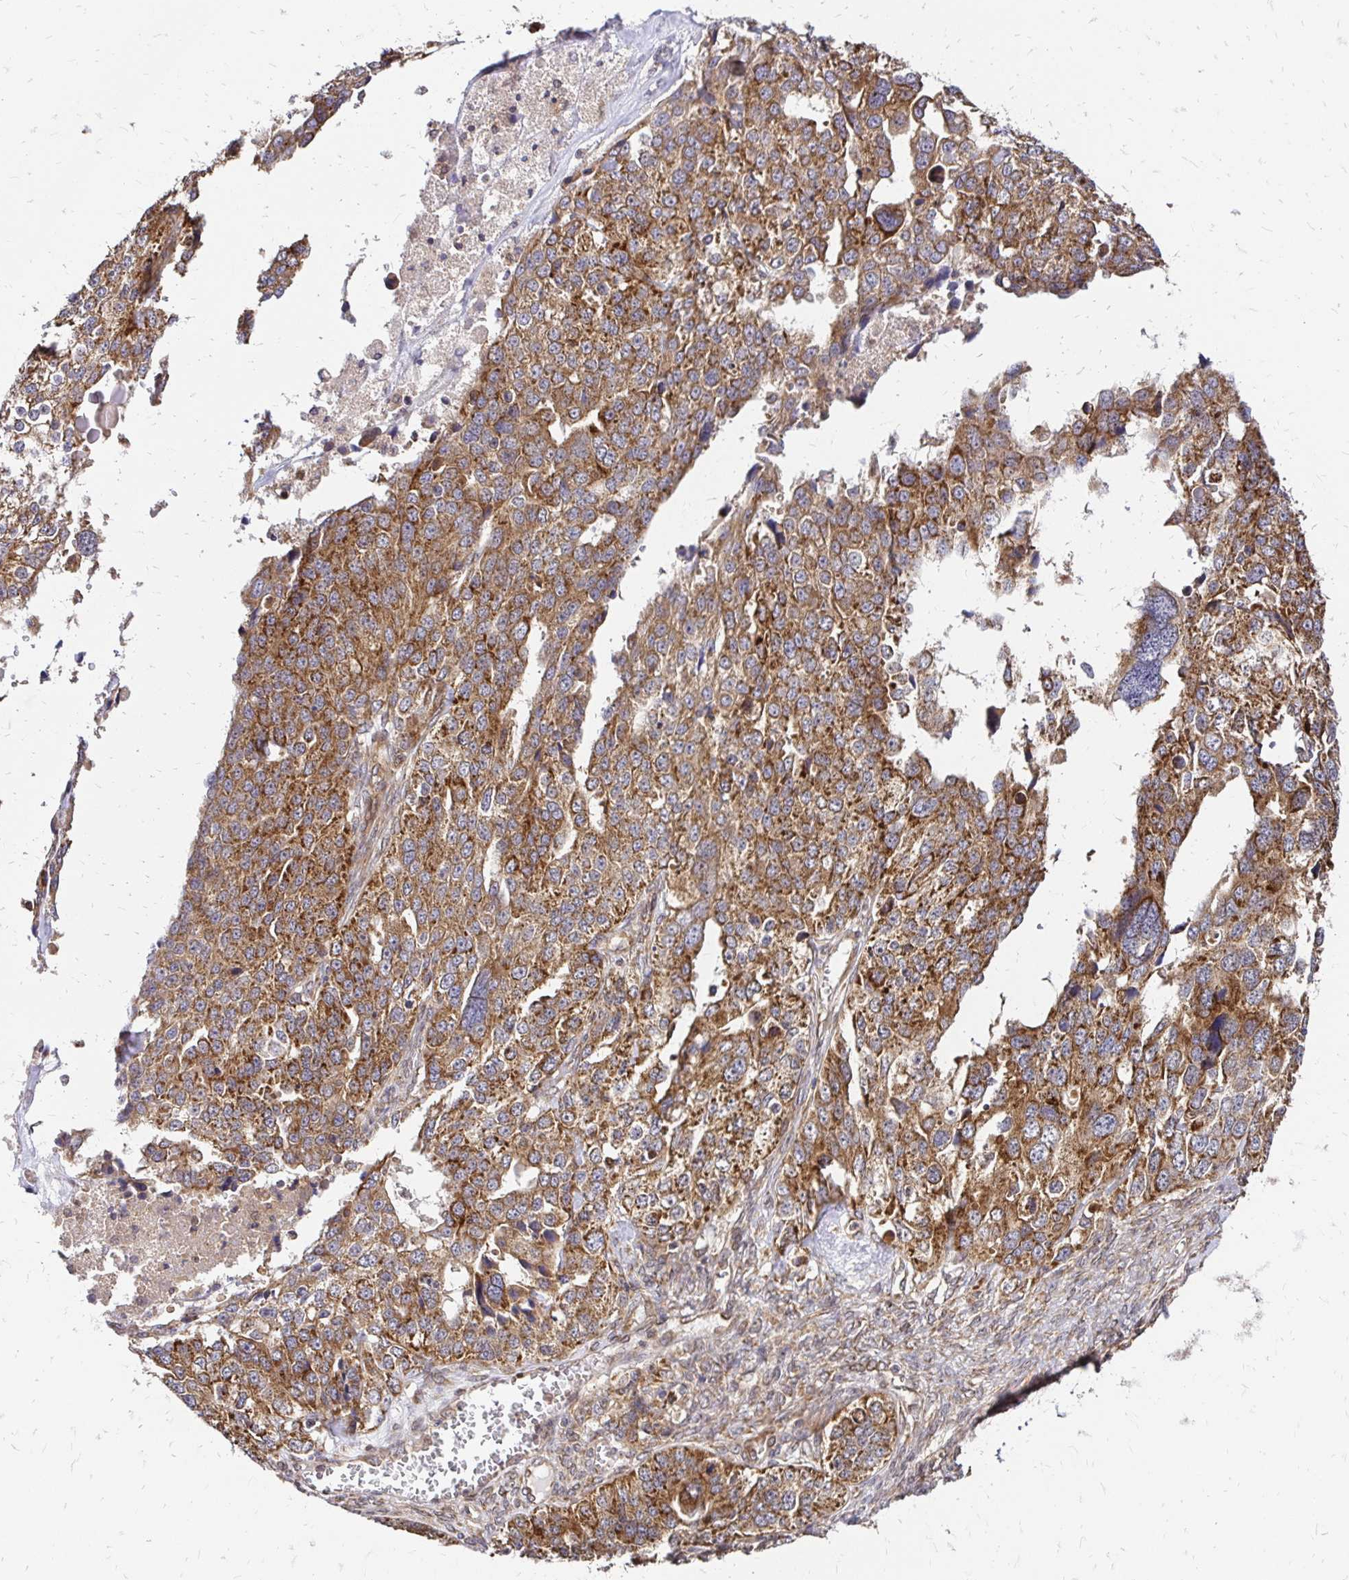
{"staining": {"intensity": "moderate", "quantity": ">75%", "location": "cytoplasmic/membranous"}, "tissue": "ovarian cancer", "cell_type": "Tumor cells", "image_type": "cancer", "snomed": [{"axis": "morphology", "description": "Cystadenocarcinoma, serous, NOS"}, {"axis": "topography", "description": "Ovary"}], "caption": "Ovarian cancer (serous cystadenocarcinoma) was stained to show a protein in brown. There is medium levels of moderate cytoplasmic/membranous positivity in about >75% of tumor cells.", "gene": "ZW10", "patient": {"sex": "female", "age": 76}}